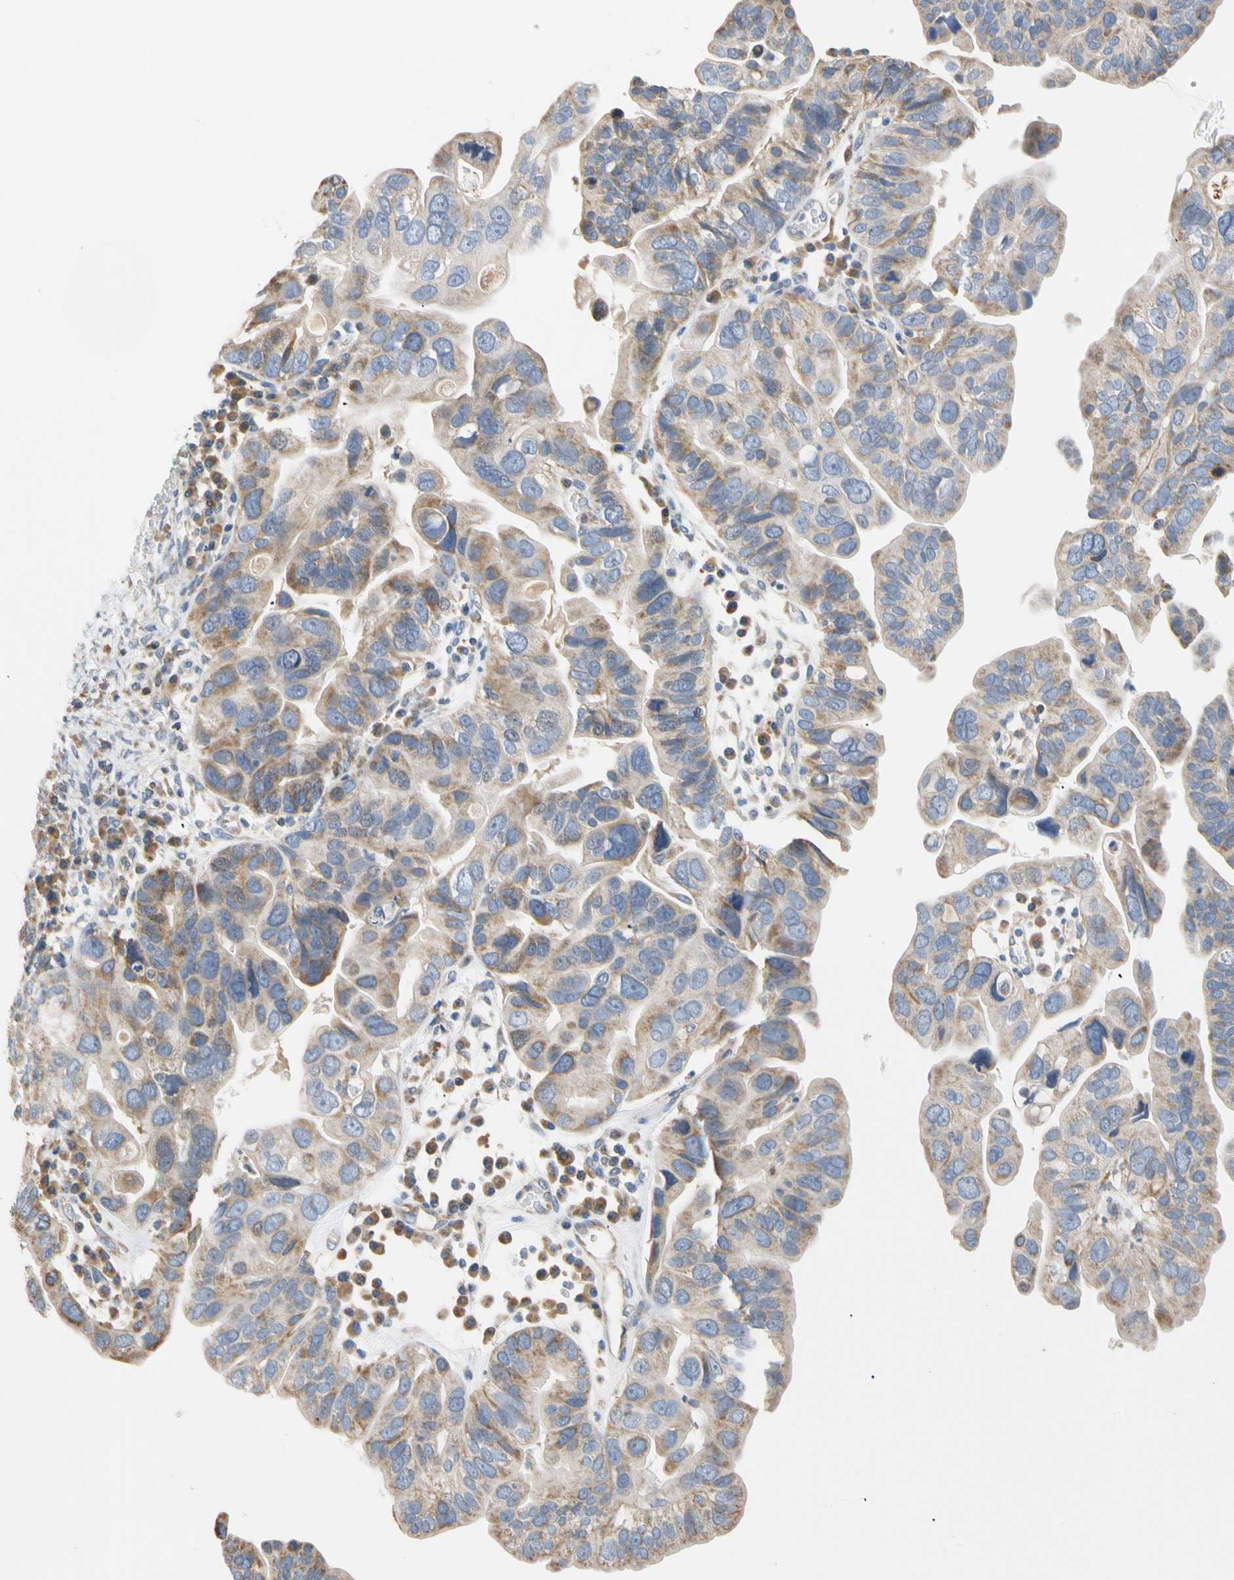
{"staining": {"intensity": "weak", "quantity": ">75%", "location": "cytoplasmic/membranous"}, "tissue": "ovarian cancer", "cell_type": "Tumor cells", "image_type": "cancer", "snomed": [{"axis": "morphology", "description": "Cystadenocarcinoma, serous, NOS"}, {"axis": "topography", "description": "Ovary"}], "caption": "Protein expression analysis of human ovarian cancer (serous cystadenocarcinoma) reveals weak cytoplasmic/membranous staining in approximately >75% of tumor cells.", "gene": "PLGRKT", "patient": {"sex": "female", "age": 56}}